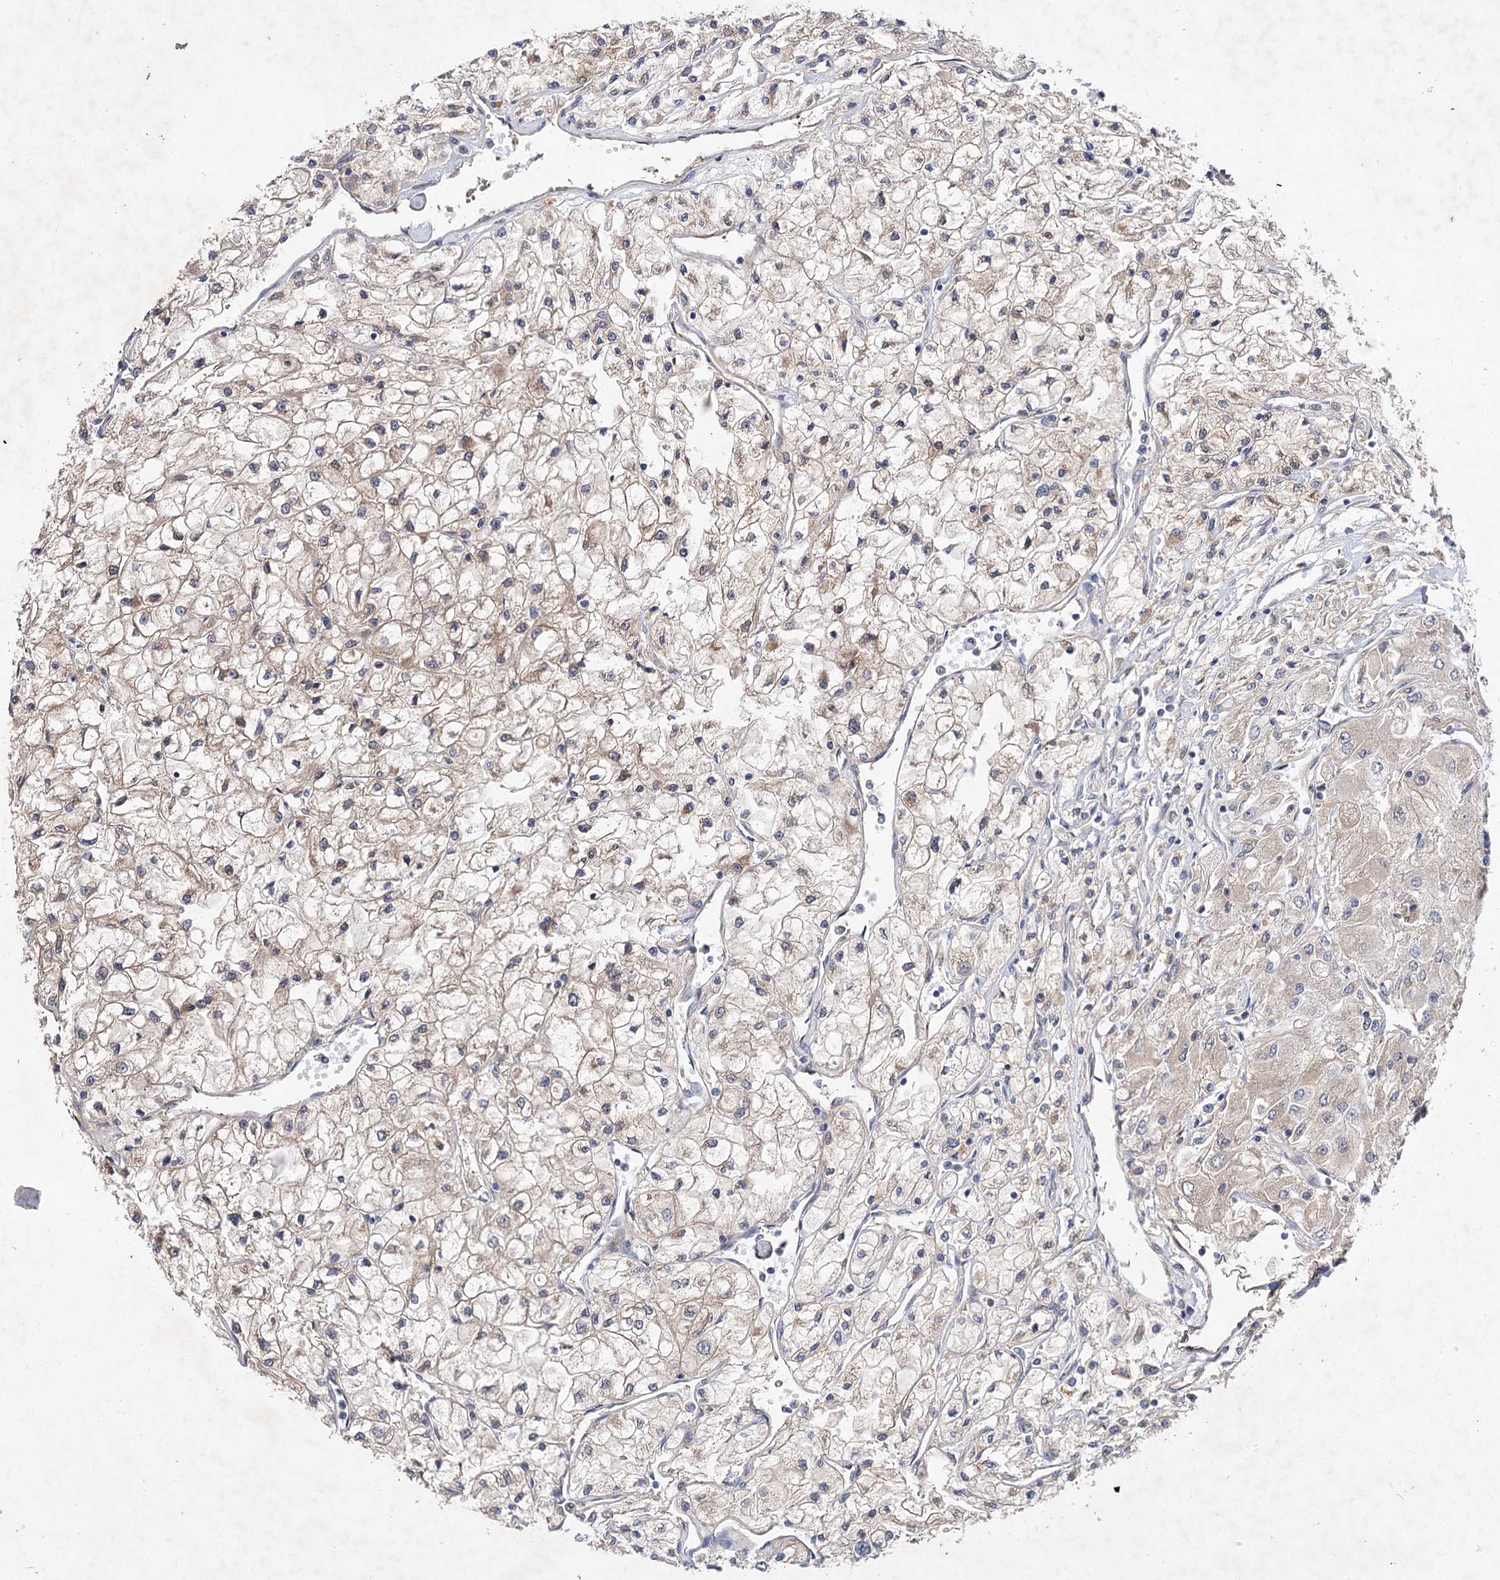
{"staining": {"intensity": "weak", "quantity": "25%-75%", "location": "cytoplasmic/membranous"}, "tissue": "renal cancer", "cell_type": "Tumor cells", "image_type": "cancer", "snomed": [{"axis": "morphology", "description": "Adenocarcinoma, NOS"}, {"axis": "topography", "description": "Kidney"}], "caption": "IHC (DAB) staining of human renal adenocarcinoma exhibits weak cytoplasmic/membranous protein staining in about 25%-75% of tumor cells.", "gene": "NUDCD2", "patient": {"sex": "male", "age": 80}}